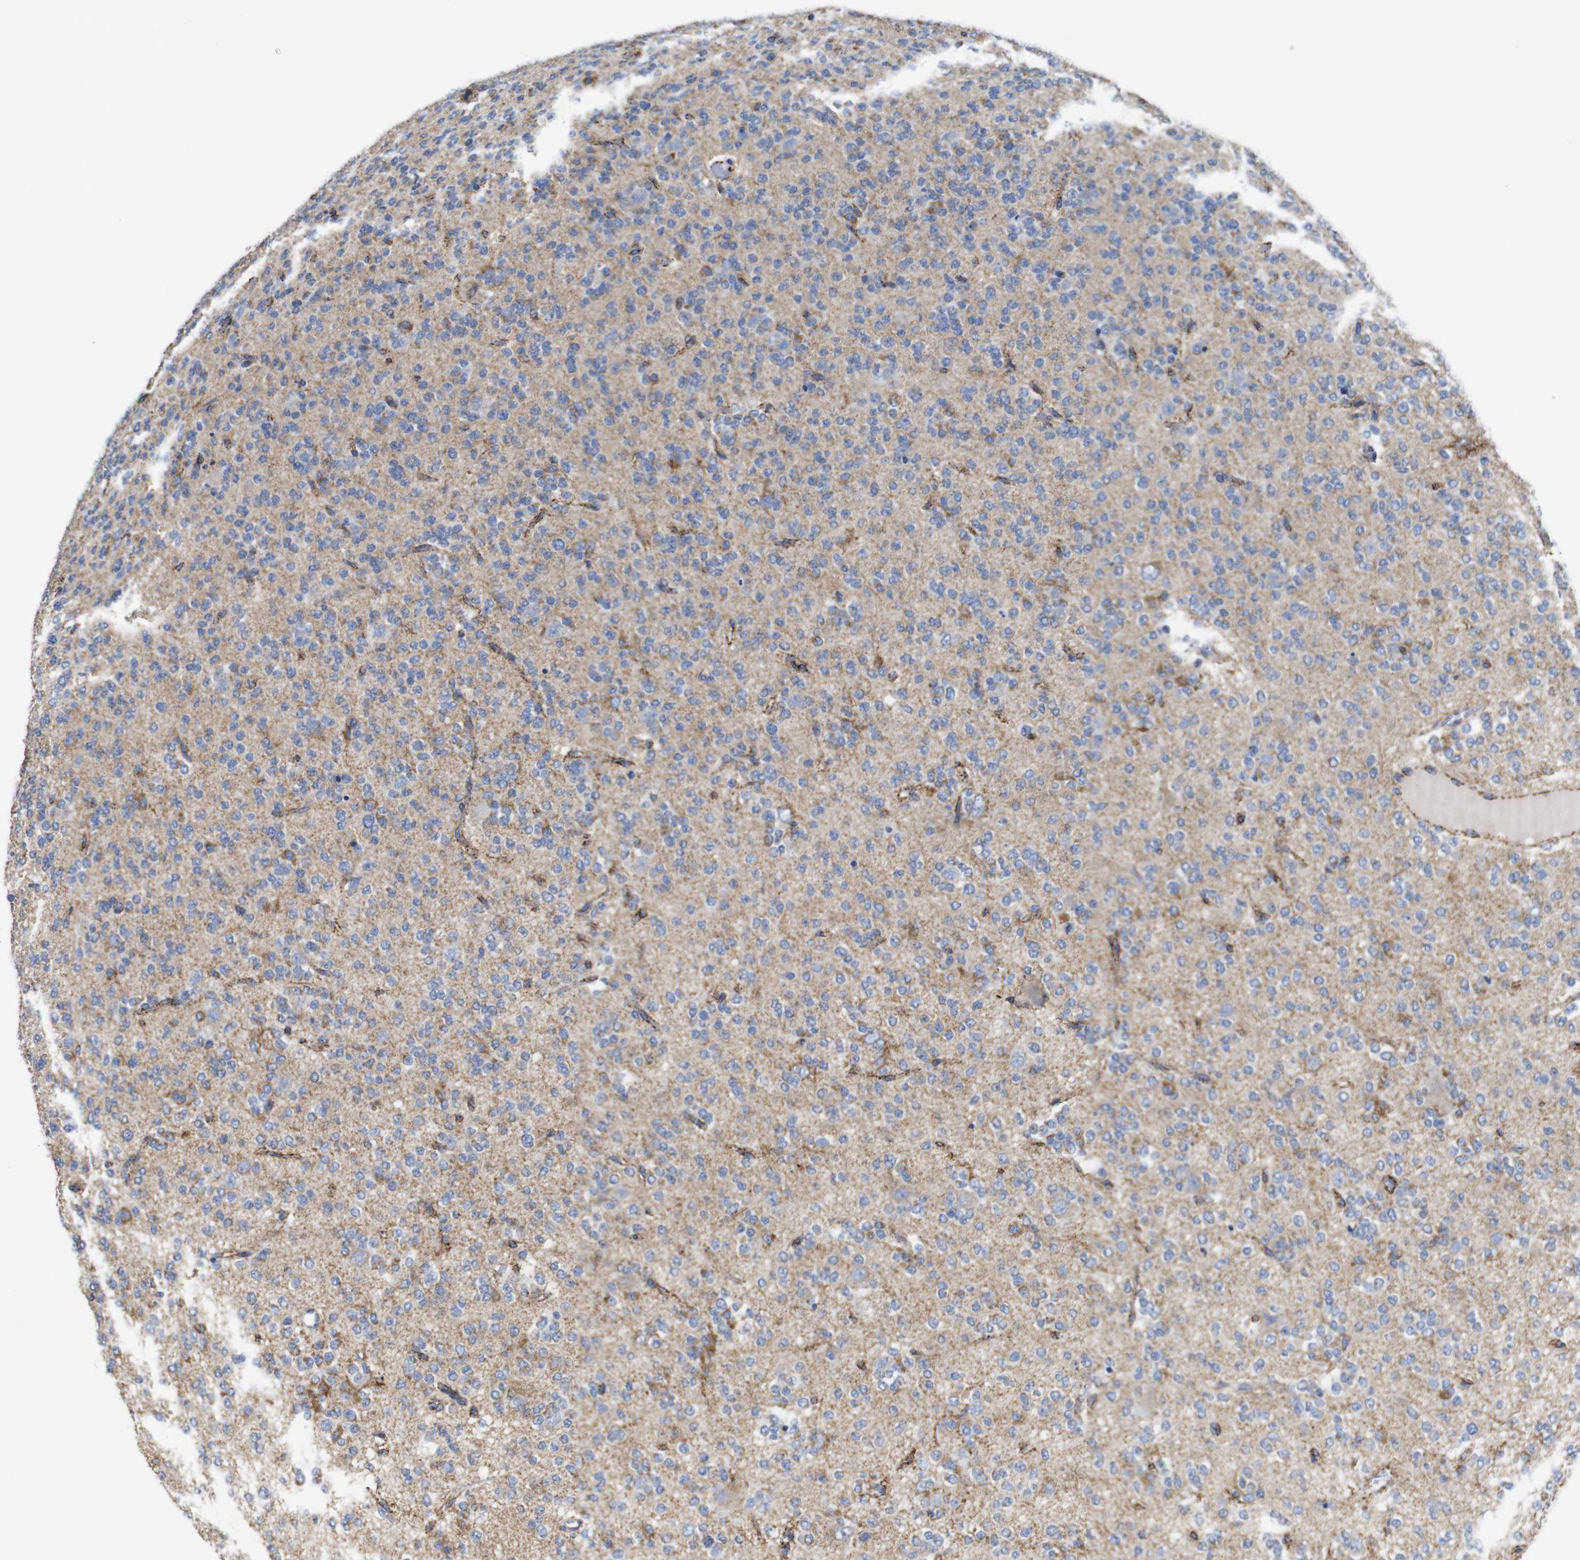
{"staining": {"intensity": "moderate", "quantity": "<25%", "location": "cytoplasmic/membranous"}, "tissue": "glioma", "cell_type": "Tumor cells", "image_type": "cancer", "snomed": [{"axis": "morphology", "description": "Glioma, malignant, Low grade"}, {"axis": "topography", "description": "Brain"}], "caption": "Immunohistochemical staining of human glioma displays low levels of moderate cytoplasmic/membranous protein staining in approximately <25% of tumor cells.", "gene": "MAOA", "patient": {"sex": "male", "age": 38}}